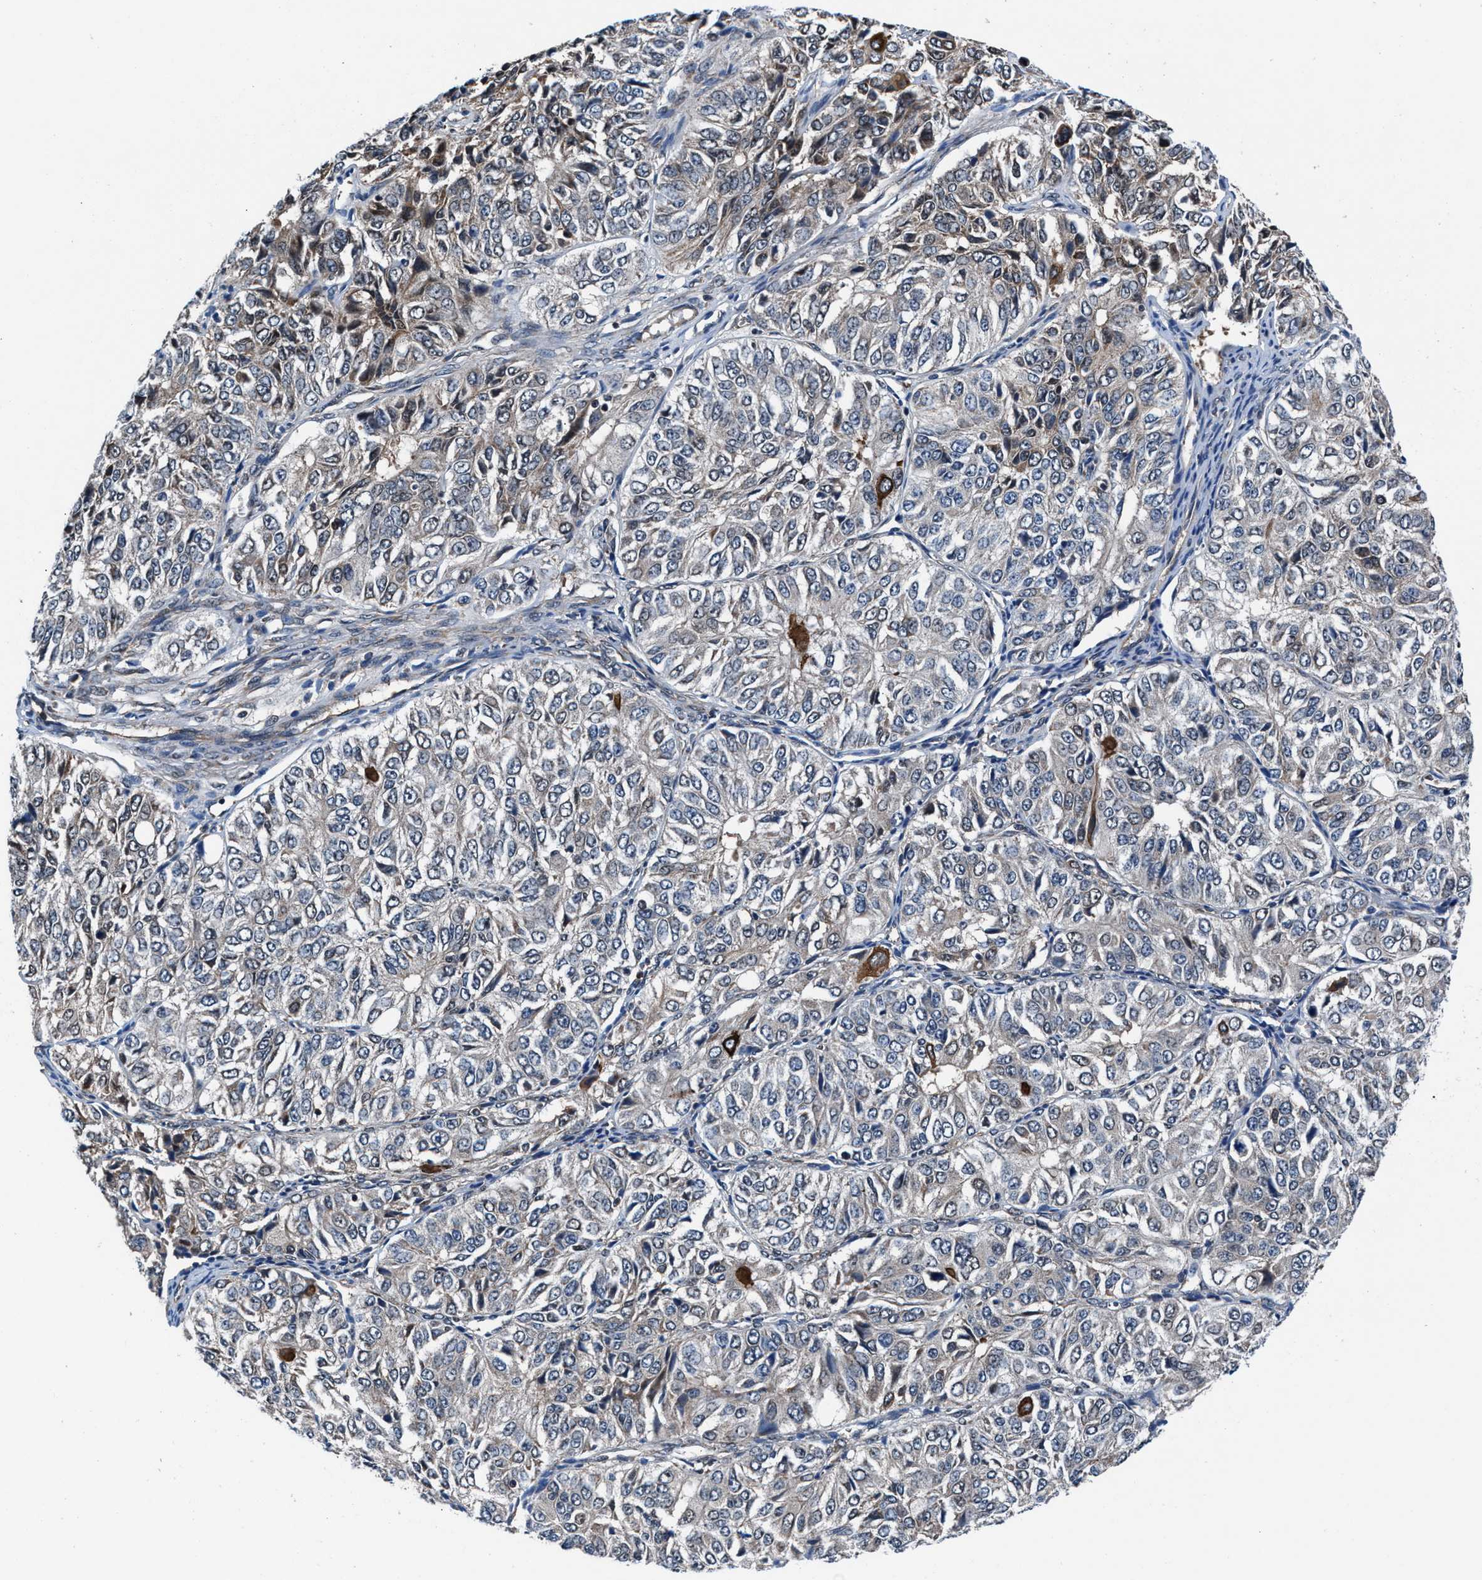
{"staining": {"intensity": "weak", "quantity": "<25%", "location": "cytoplasmic/membranous"}, "tissue": "ovarian cancer", "cell_type": "Tumor cells", "image_type": "cancer", "snomed": [{"axis": "morphology", "description": "Carcinoma, endometroid"}, {"axis": "topography", "description": "Ovary"}], "caption": "DAB (3,3'-diaminobenzidine) immunohistochemical staining of human ovarian endometroid carcinoma shows no significant staining in tumor cells.", "gene": "PRPSAP2", "patient": {"sex": "female", "age": 51}}